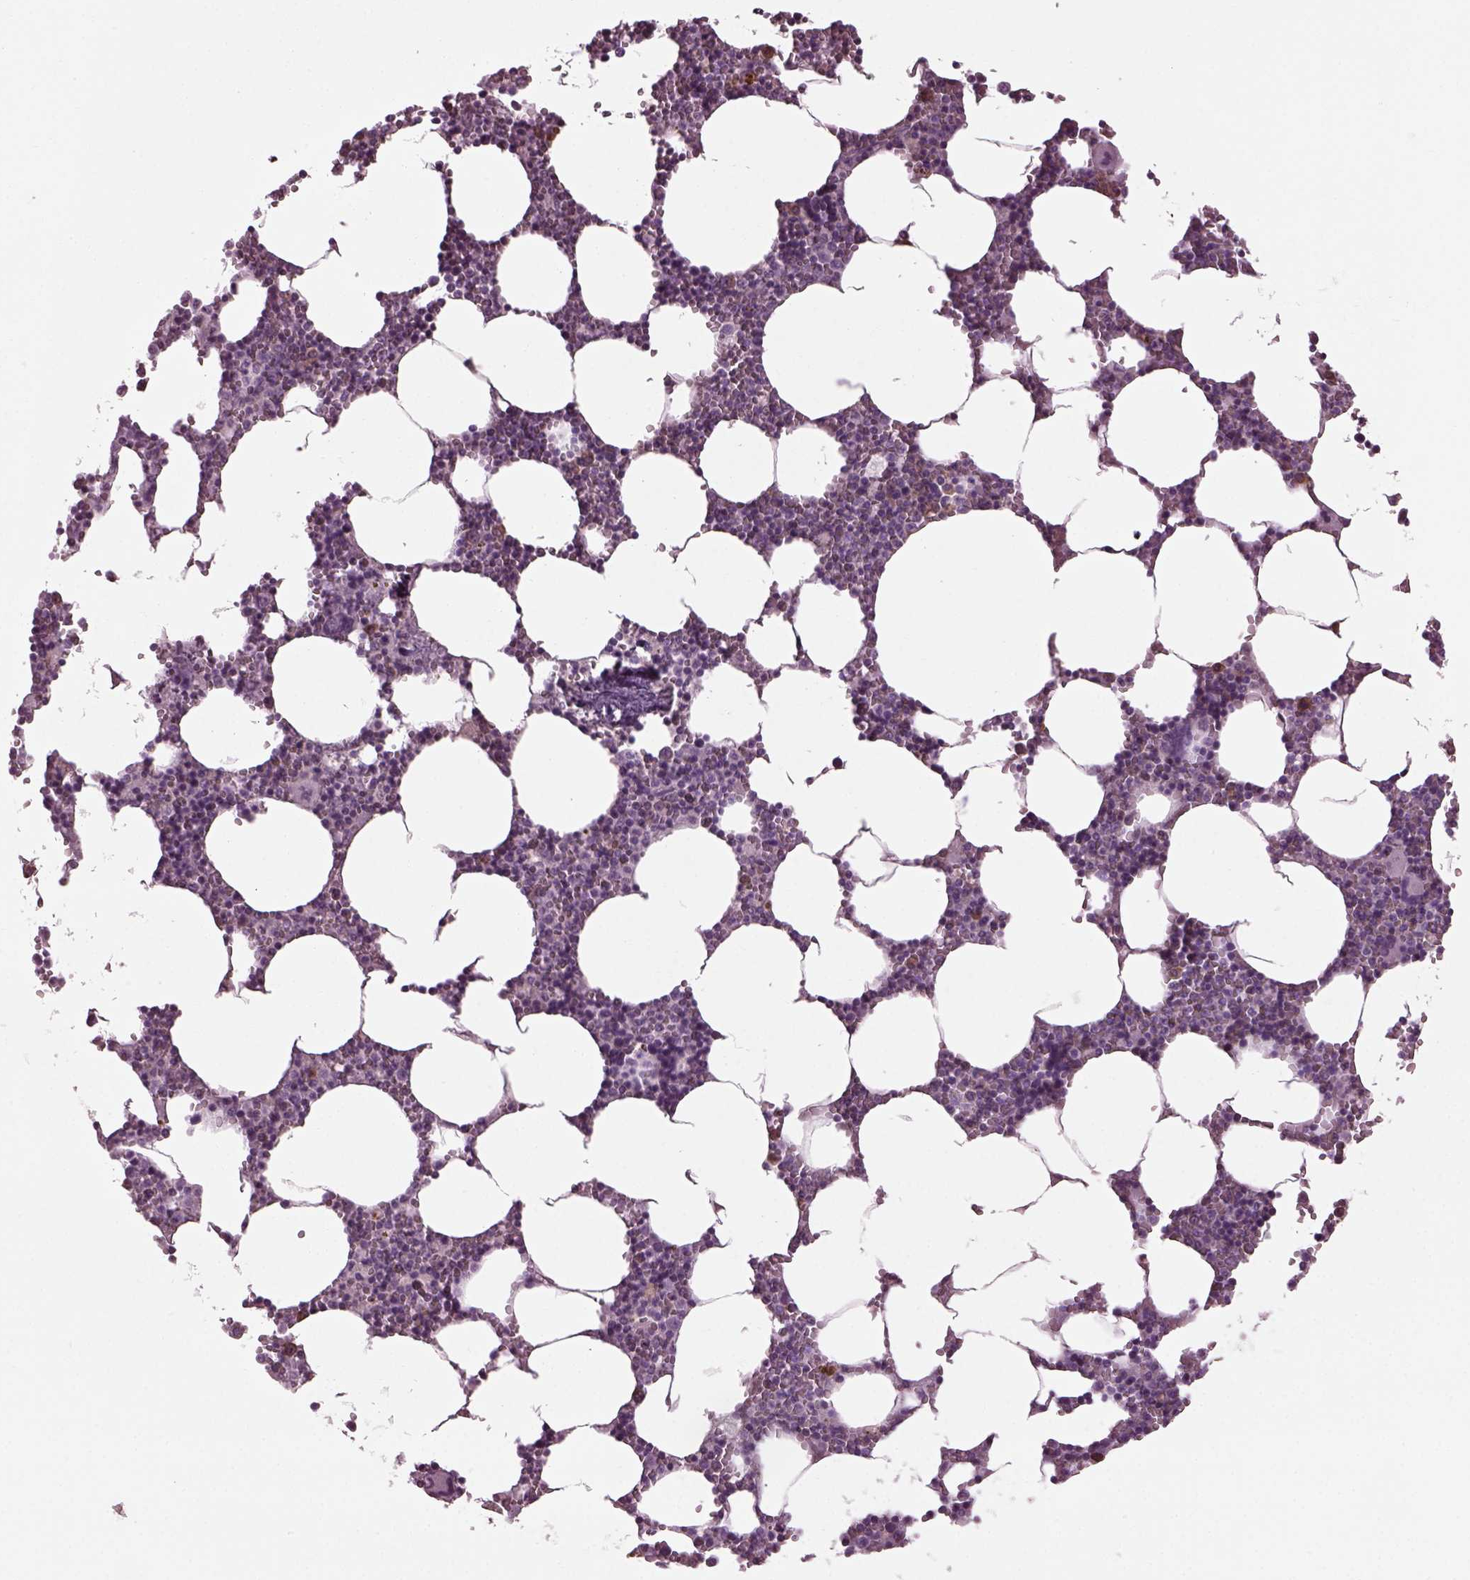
{"staining": {"intensity": "moderate", "quantity": "<25%", "location": "cytoplasmic/membranous"}, "tissue": "bone marrow", "cell_type": "Hematopoietic cells", "image_type": "normal", "snomed": [{"axis": "morphology", "description": "Normal tissue, NOS"}, {"axis": "topography", "description": "Bone marrow"}], "caption": "High-power microscopy captured an immunohistochemistry micrograph of normal bone marrow, revealing moderate cytoplasmic/membranous staining in about <25% of hematopoietic cells. The staining was performed using DAB, with brown indicating positive protein expression. Nuclei are stained blue with hematoxylin.", "gene": "CABP5", "patient": {"sex": "male", "age": 54}}